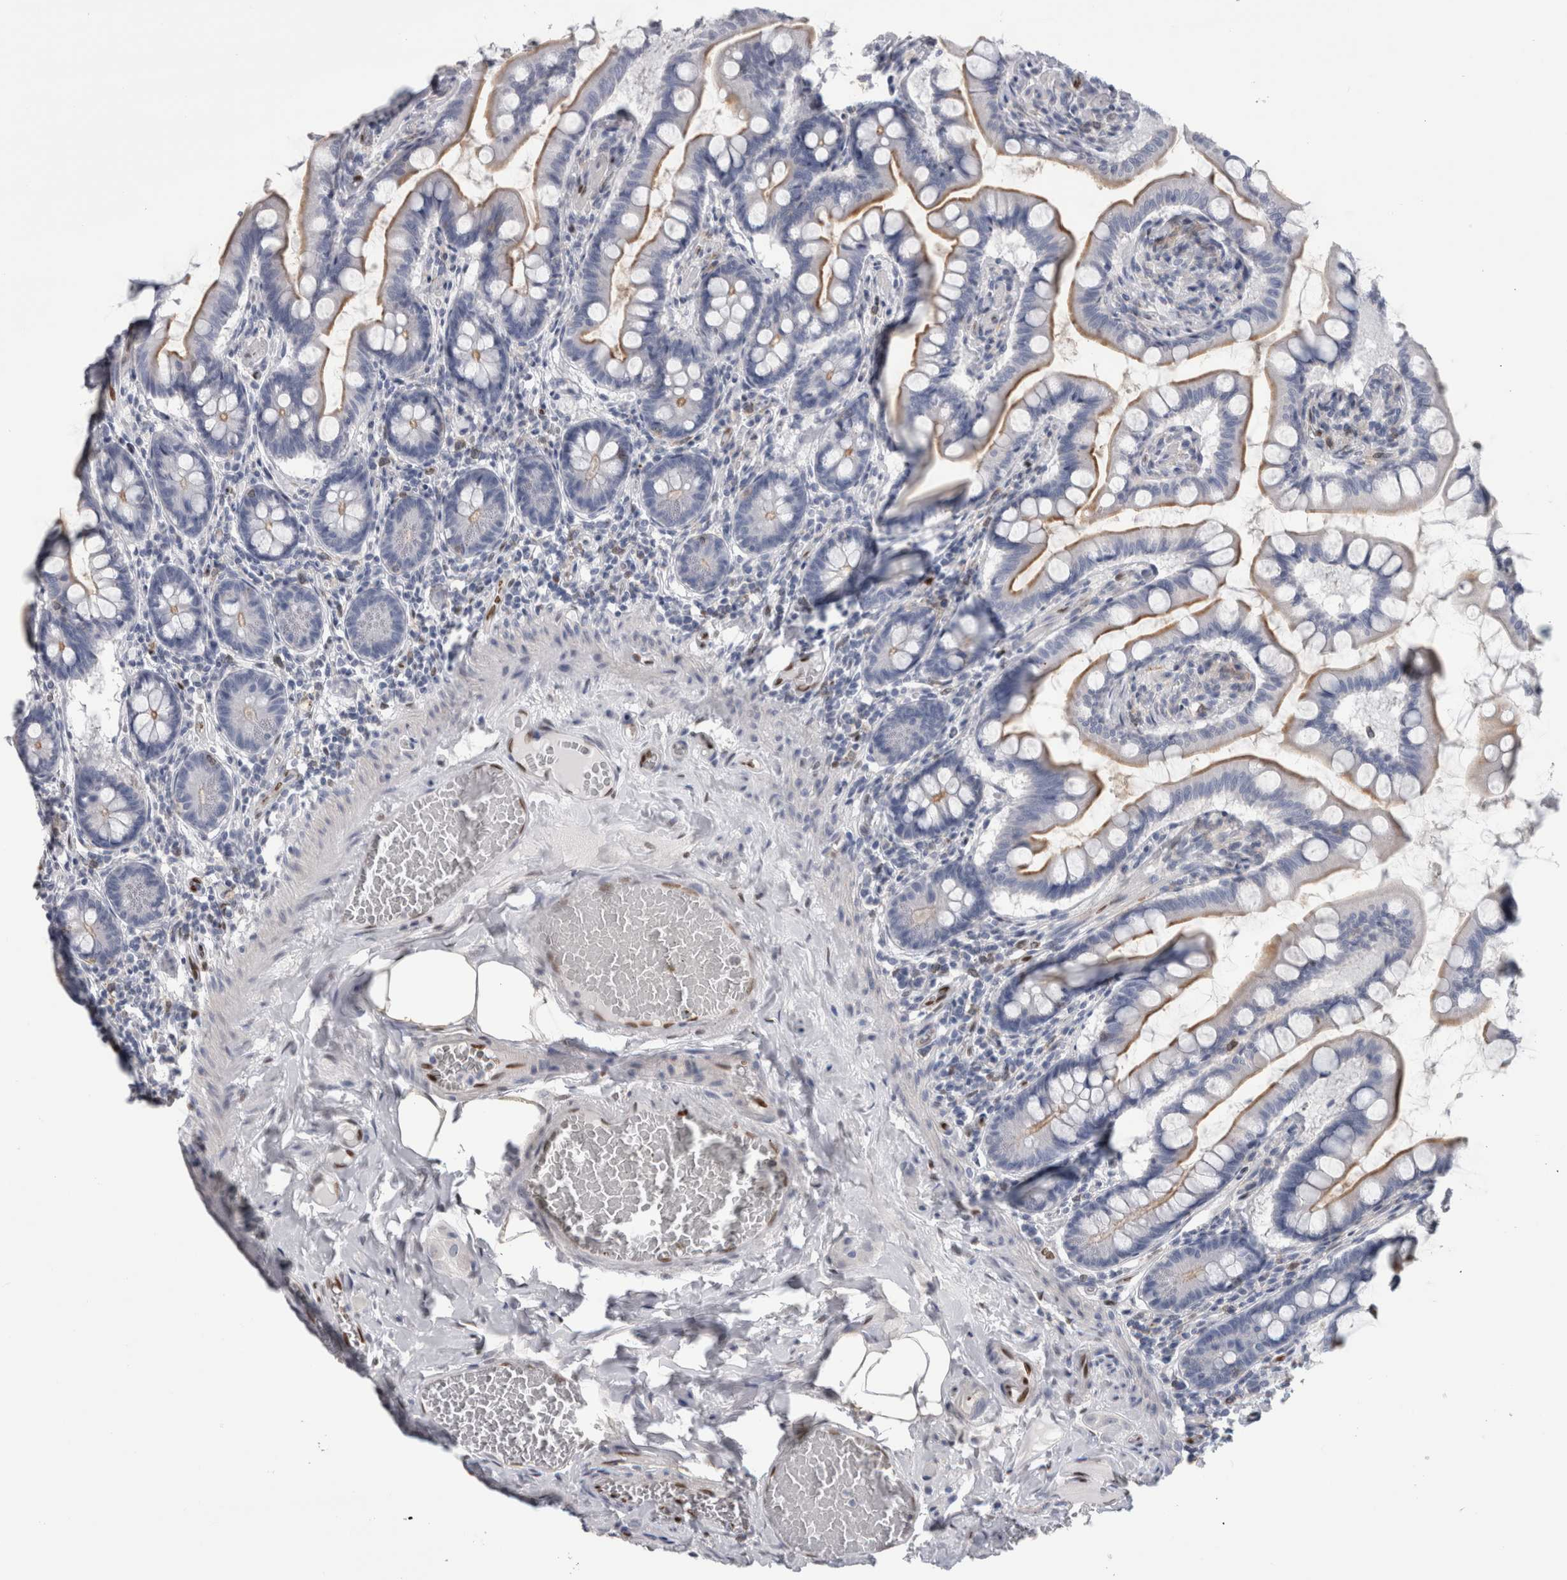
{"staining": {"intensity": "moderate", "quantity": ">75%", "location": "cytoplasmic/membranous"}, "tissue": "small intestine", "cell_type": "Glandular cells", "image_type": "normal", "snomed": [{"axis": "morphology", "description": "Normal tissue, NOS"}, {"axis": "topography", "description": "Small intestine"}], "caption": "An immunohistochemistry (IHC) image of normal tissue is shown. Protein staining in brown highlights moderate cytoplasmic/membranous positivity in small intestine within glandular cells. (DAB IHC, brown staining for protein, blue staining for nuclei).", "gene": "IL33", "patient": {"sex": "male", "age": 41}}